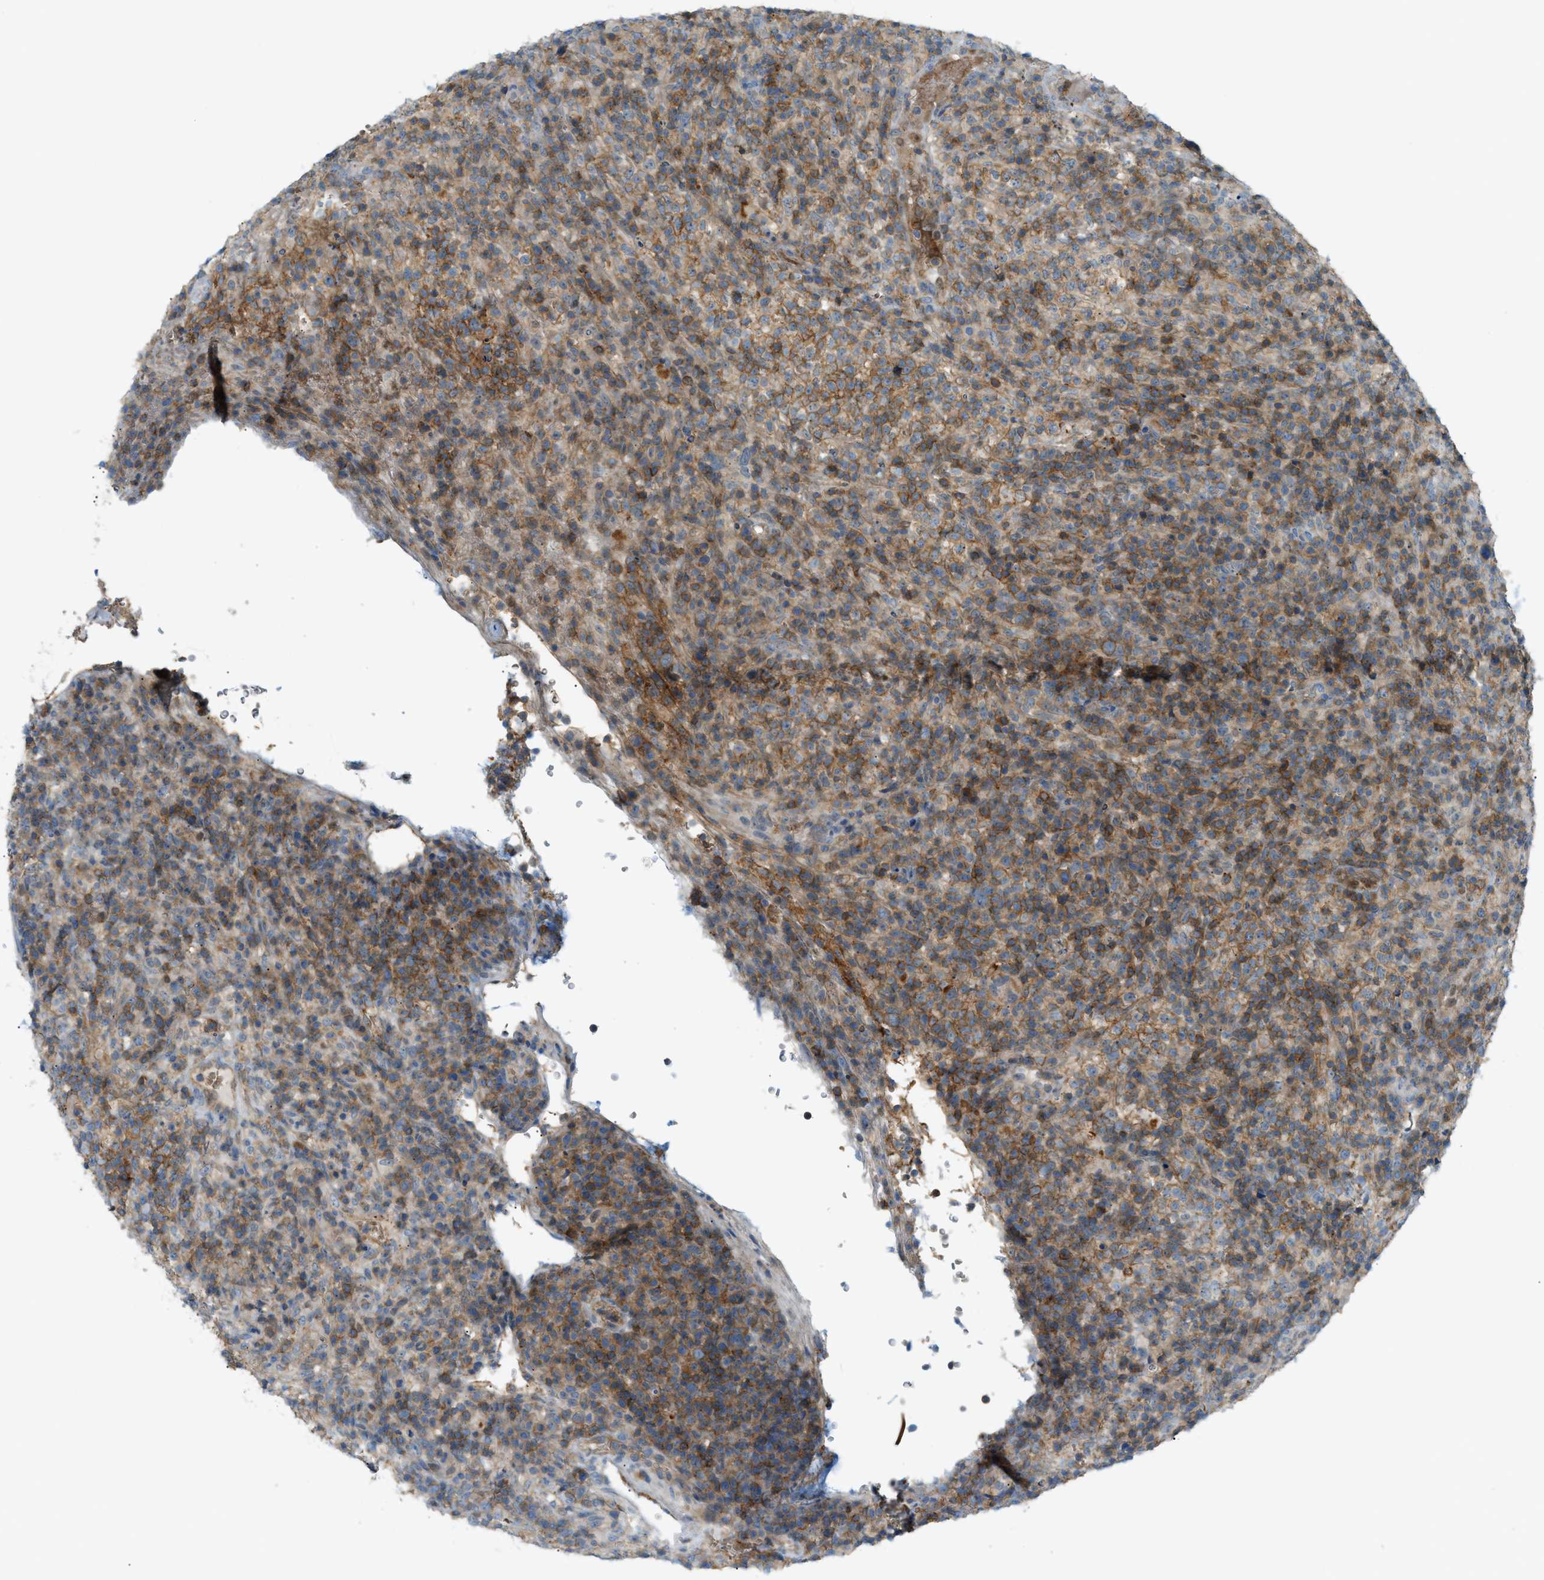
{"staining": {"intensity": "strong", "quantity": "25%-75%", "location": "cytoplasmic/membranous"}, "tissue": "lymphoma", "cell_type": "Tumor cells", "image_type": "cancer", "snomed": [{"axis": "morphology", "description": "Malignant lymphoma, non-Hodgkin's type, High grade"}, {"axis": "topography", "description": "Lymph node"}], "caption": "Immunohistochemical staining of human malignant lymphoma, non-Hodgkin's type (high-grade) exhibits strong cytoplasmic/membranous protein expression in about 25%-75% of tumor cells. (brown staining indicates protein expression, while blue staining denotes nuclei).", "gene": "GRK6", "patient": {"sex": "female", "age": 76}}